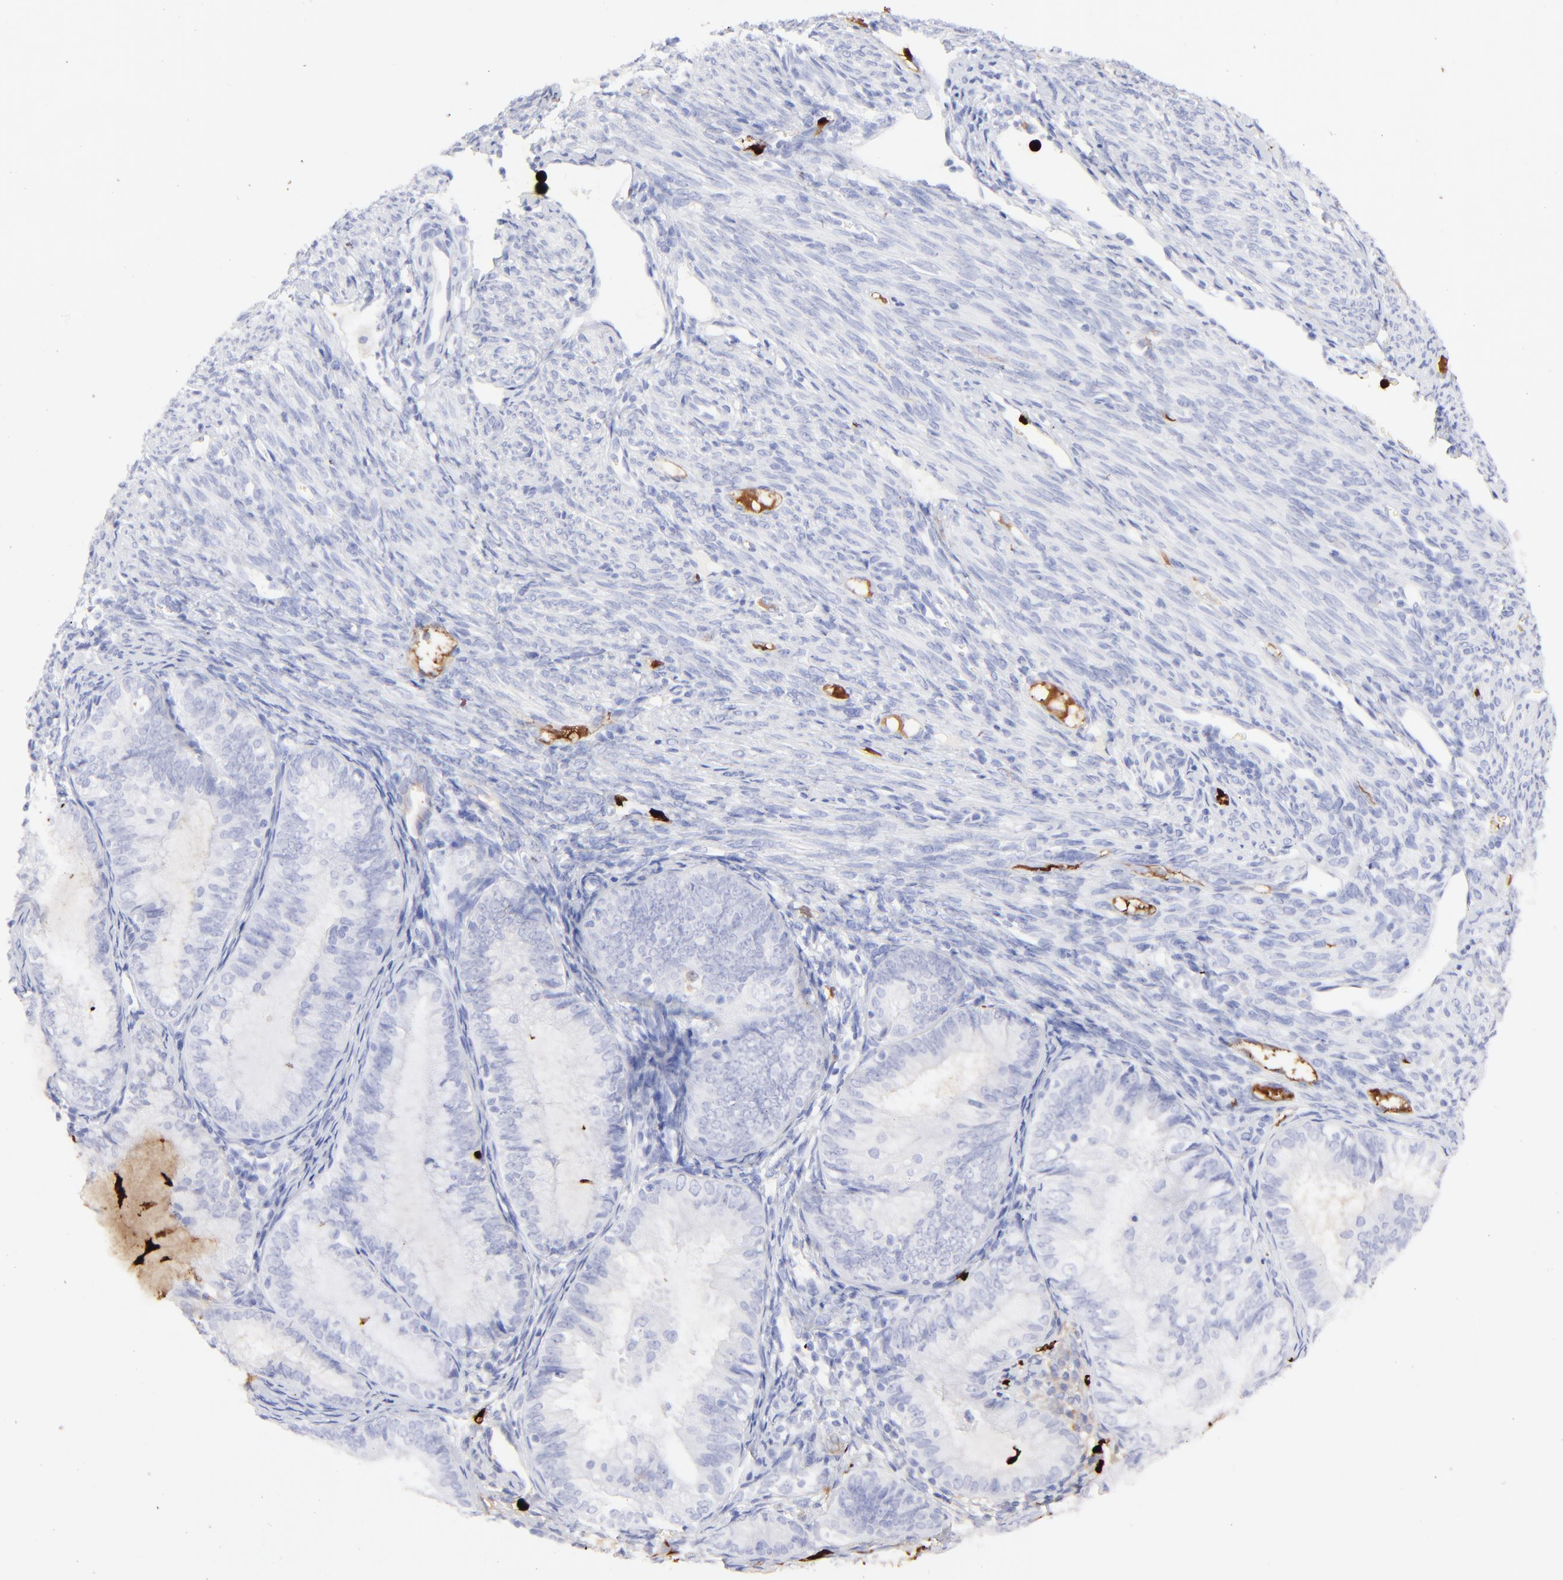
{"staining": {"intensity": "negative", "quantity": "none", "location": "none"}, "tissue": "endometrial cancer", "cell_type": "Tumor cells", "image_type": "cancer", "snomed": [{"axis": "morphology", "description": "Adenocarcinoma, NOS"}, {"axis": "topography", "description": "Endometrium"}], "caption": "High magnification brightfield microscopy of endometrial cancer stained with DAB (brown) and counterstained with hematoxylin (blue): tumor cells show no significant positivity.", "gene": "S100A12", "patient": {"sex": "female", "age": 66}}